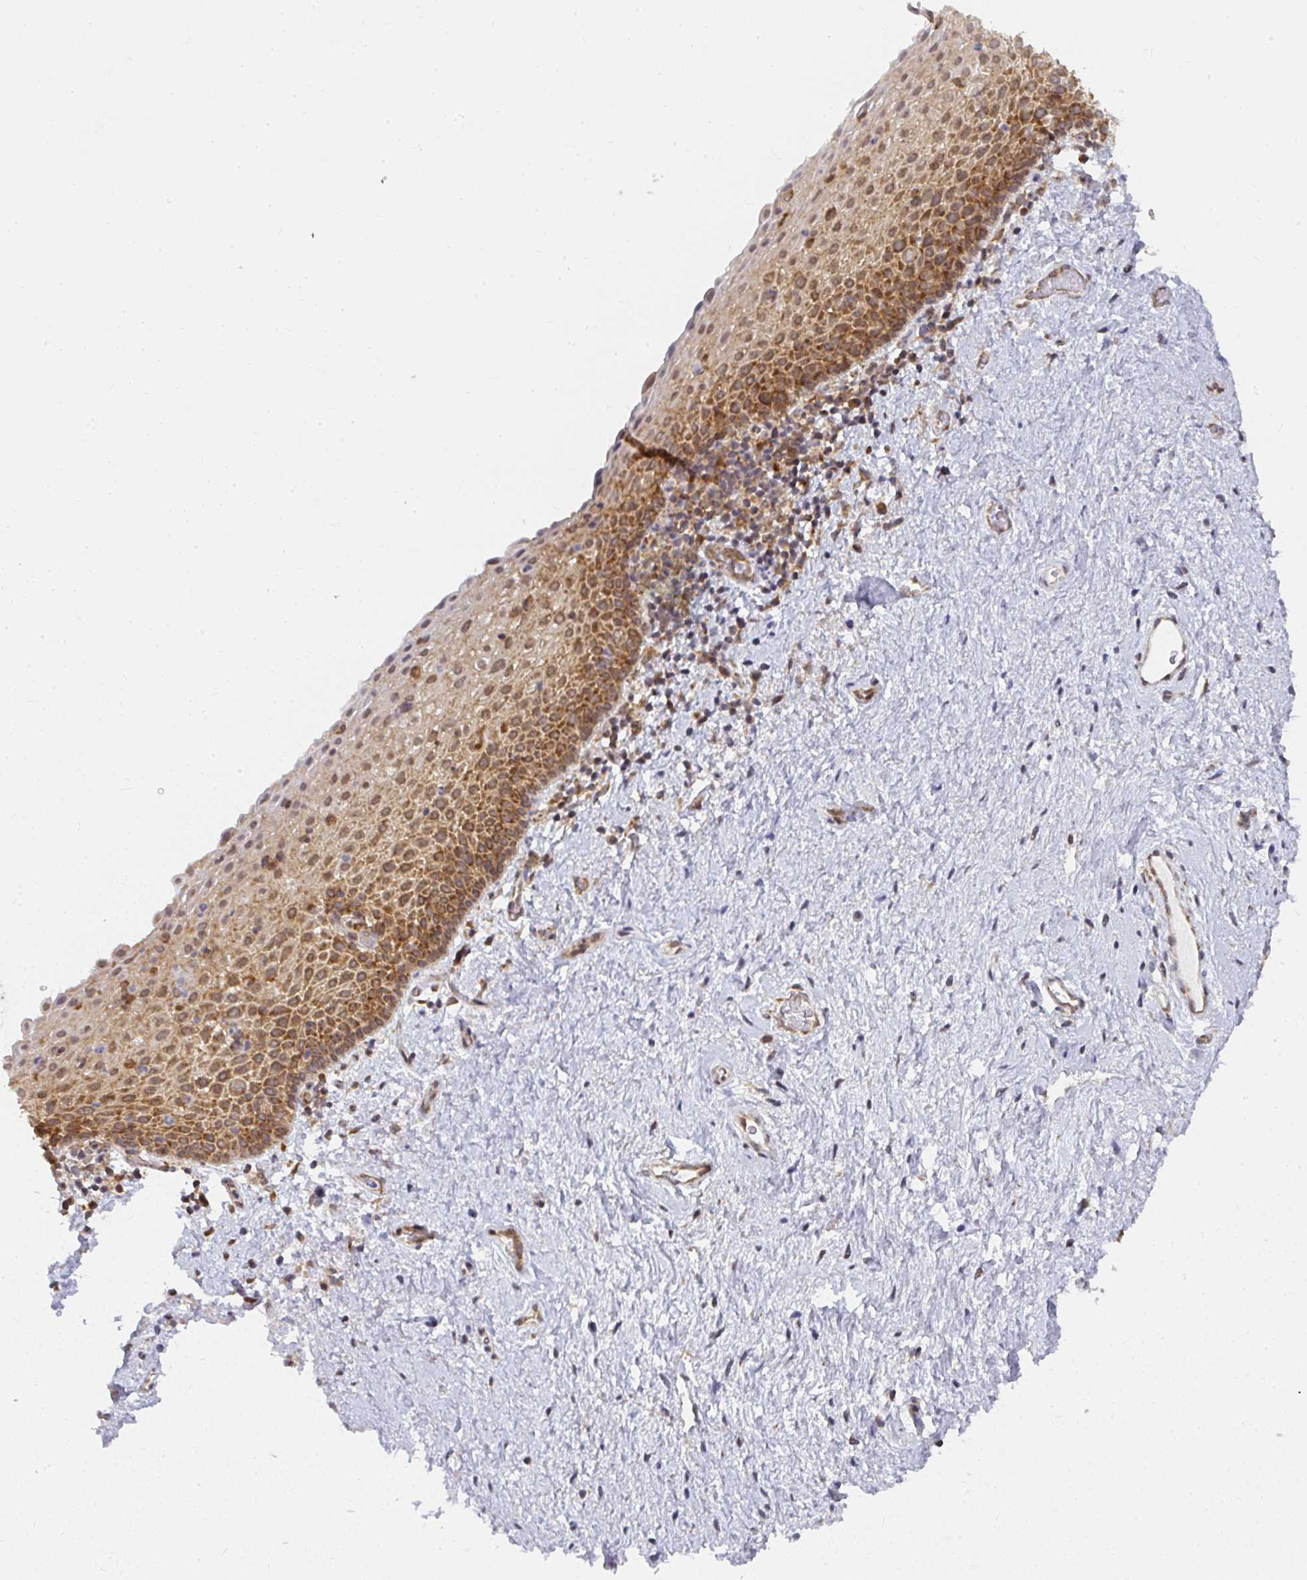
{"staining": {"intensity": "strong", "quantity": ">75%", "location": "cytoplasmic/membranous"}, "tissue": "vagina", "cell_type": "Squamous epithelial cells", "image_type": "normal", "snomed": [{"axis": "morphology", "description": "Normal tissue, NOS"}, {"axis": "topography", "description": "Vagina"}], "caption": "A high amount of strong cytoplasmic/membranous positivity is appreciated in approximately >75% of squamous epithelial cells in normal vagina. The staining was performed using DAB (3,3'-diaminobenzidine) to visualize the protein expression in brown, while the nuclei were stained in blue with hematoxylin (Magnification: 20x).", "gene": "SYNCRIP", "patient": {"sex": "female", "age": 61}}